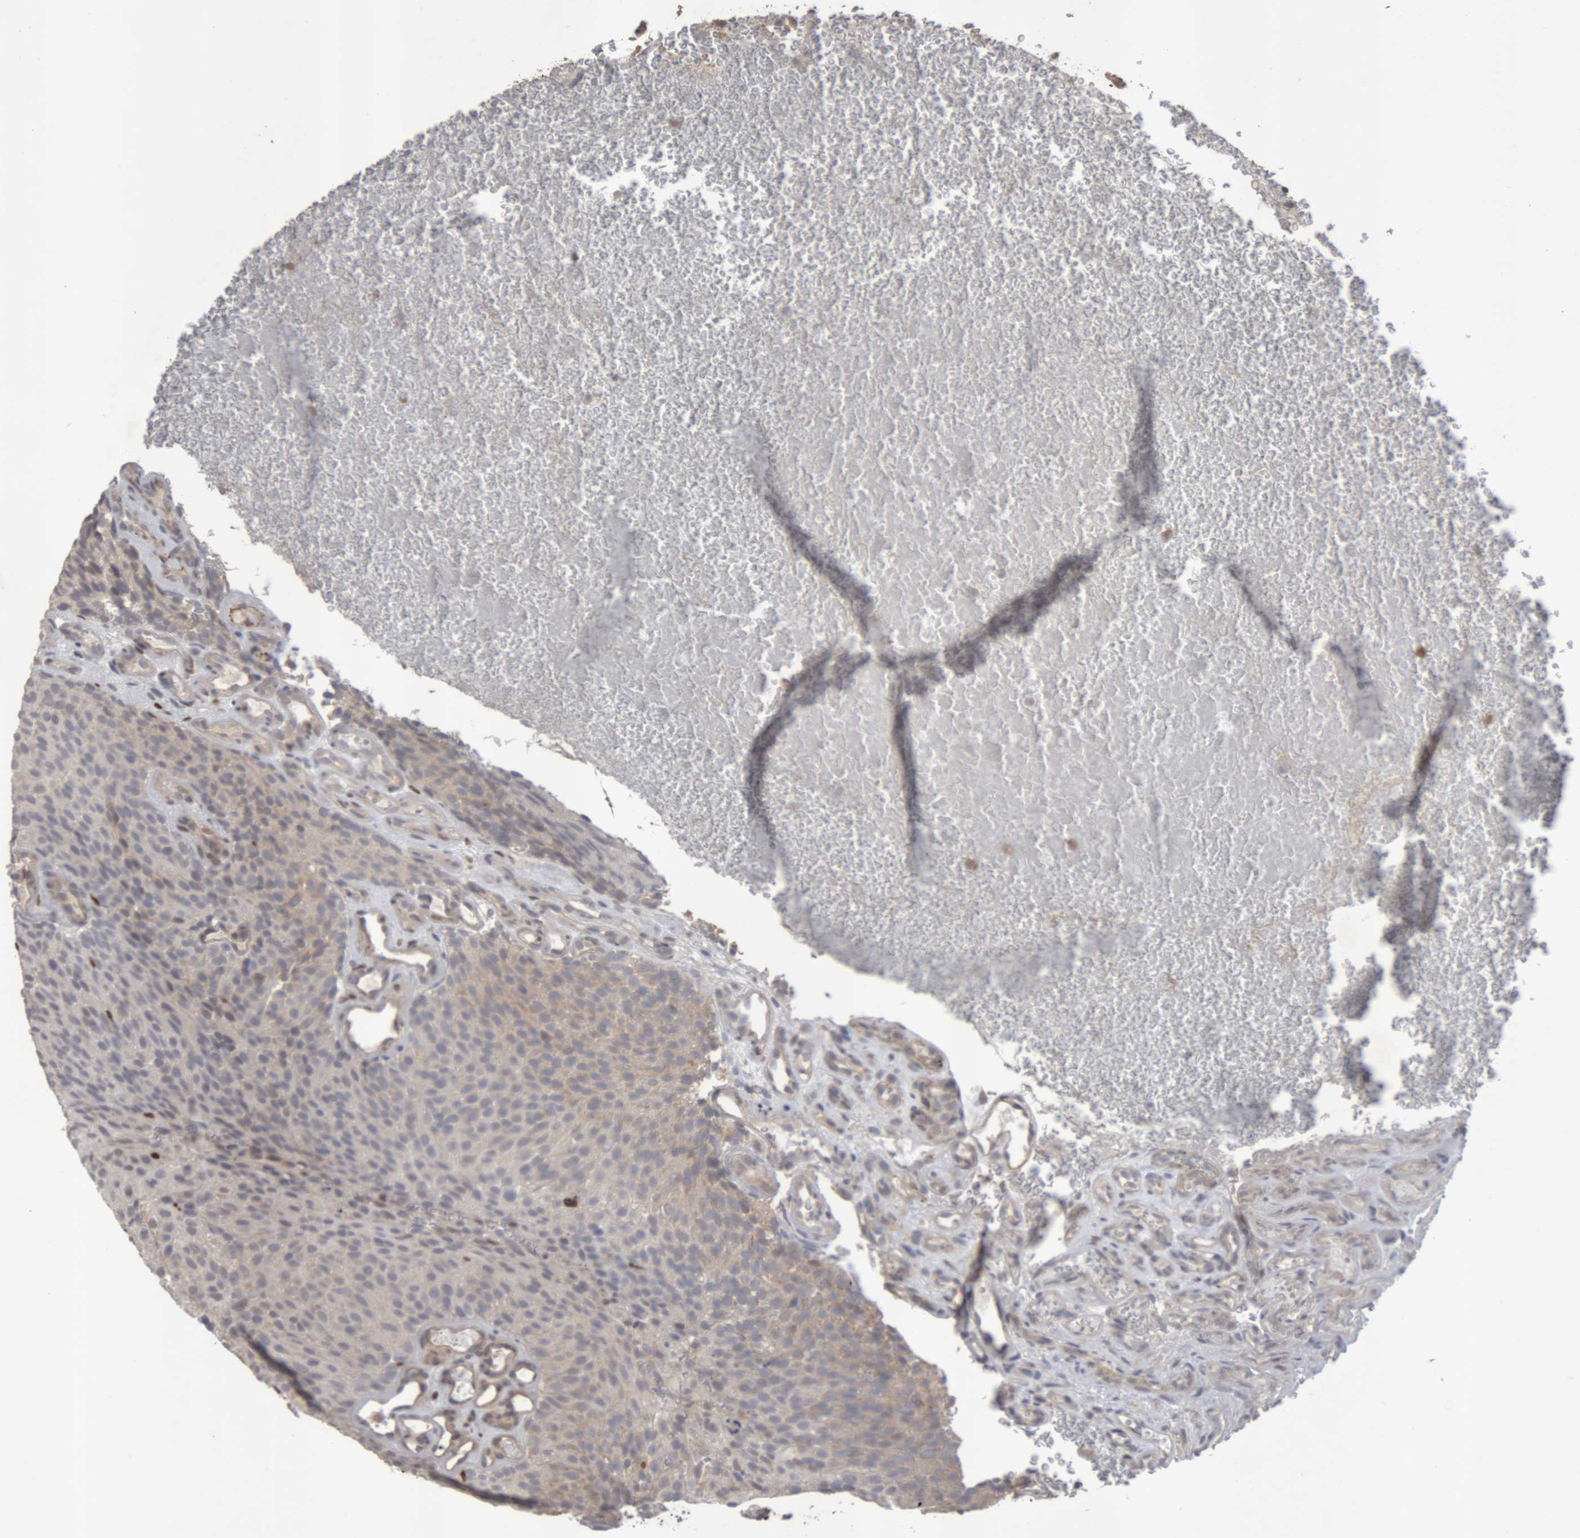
{"staining": {"intensity": "moderate", "quantity": "<25%", "location": "cytoplasmic/membranous"}, "tissue": "urothelial cancer", "cell_type": "Tumor cells", "image_type": "cancer", "snomed": [{"axis": "morphology", "description": "Urothelial carcinoma, Low grade"}, {"axis": "topography", "description": "Urinary bladder"}], "caption": "Urothelial carcinoma (low-grade) tissue demonstrates moderate cytoplasmic/membranous staining in about <25% of tumor cells, visualized by immunohistochemistry.", "gene": "NFATC2", "patient": {"sex": "male", "age": 78}}